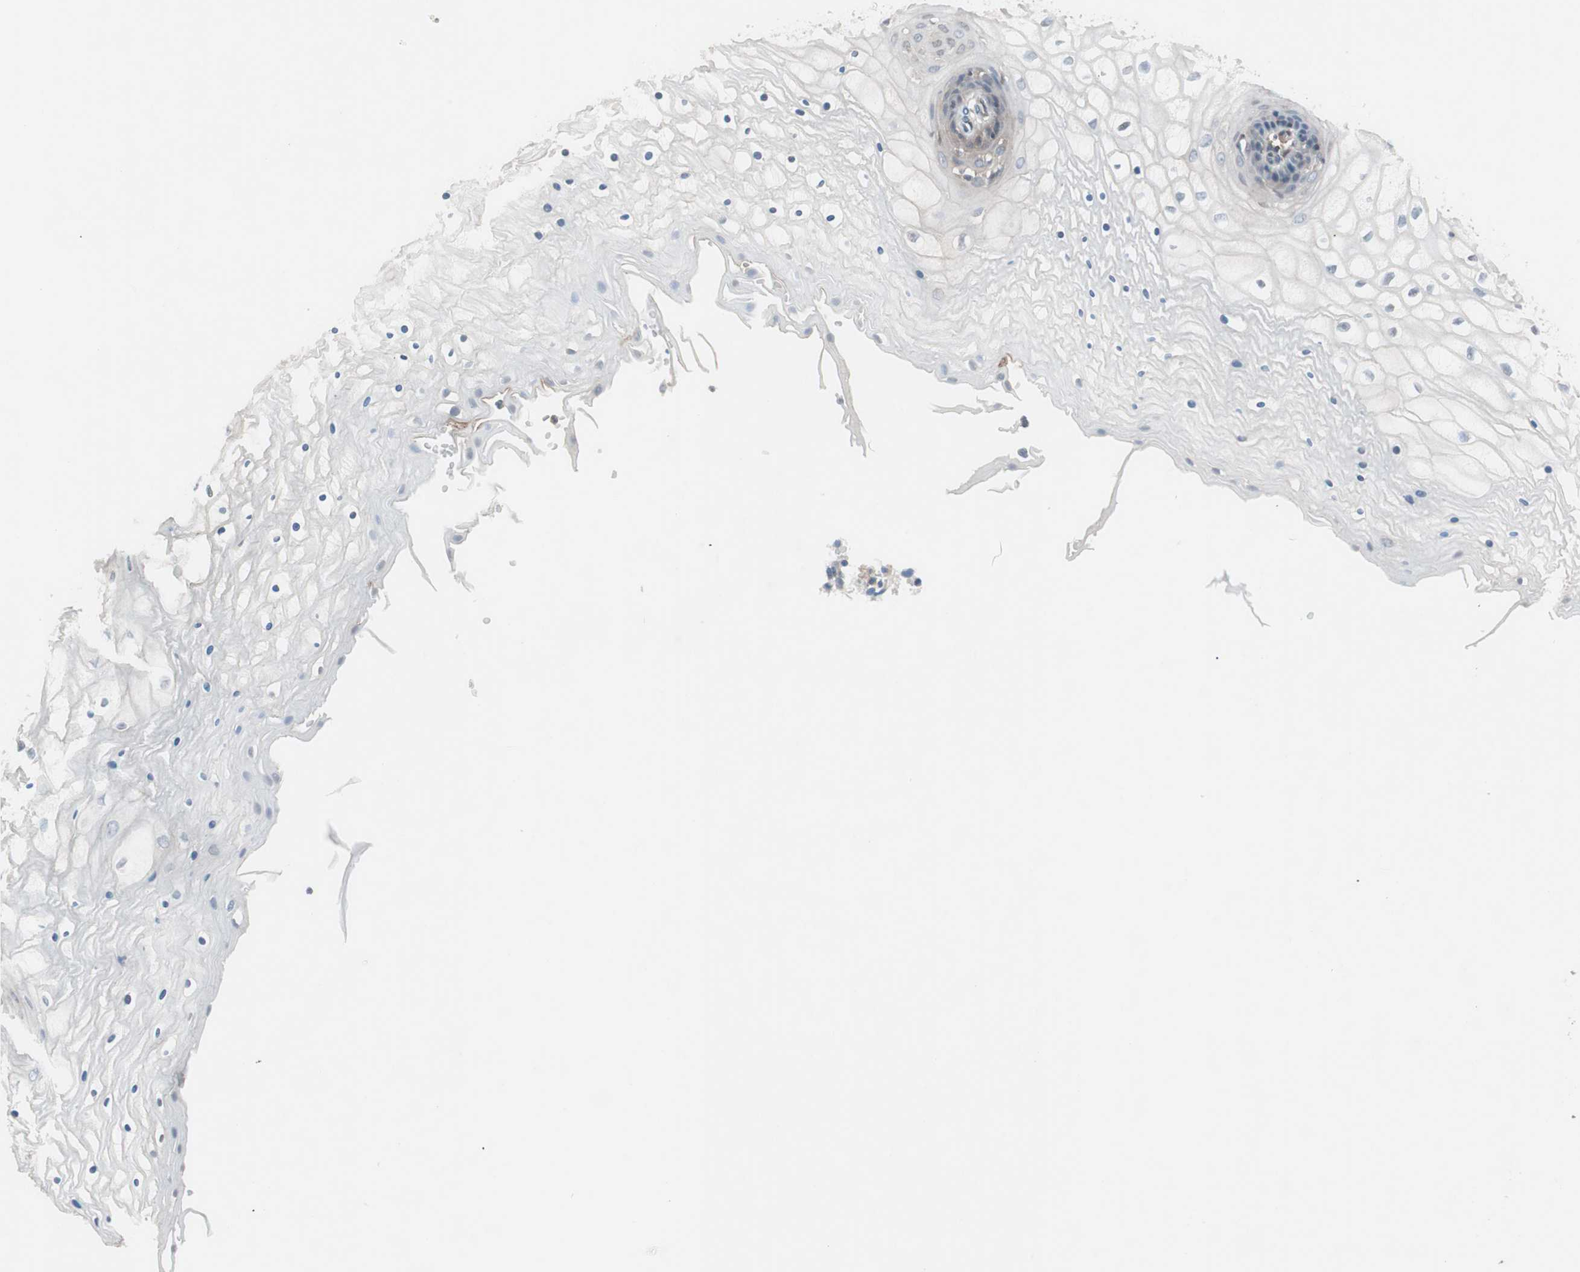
{"staining": {"intensity": "moderate", "quantity": "<25%", "location": "cytoplasmic/membranous"}, "tissue": "vagina", "cell_type": "Squamous epithelial cells", "image_type": "normal", "snomed": [{"axis": "morphology", "description": "Normal tissue, NOS"}, {"axis": "topography", "description": "Vagina"}], "caption": "Protein analysis of unremarkable vagina demonstrates moderate cytoplasmic/membranous expression in about <25% of squamous epithelial cells. (DAB = brown stain, brightfield microscopy at high magnification).", "gene": "GALT", "patient": {"sex": "female", "age": 34}}